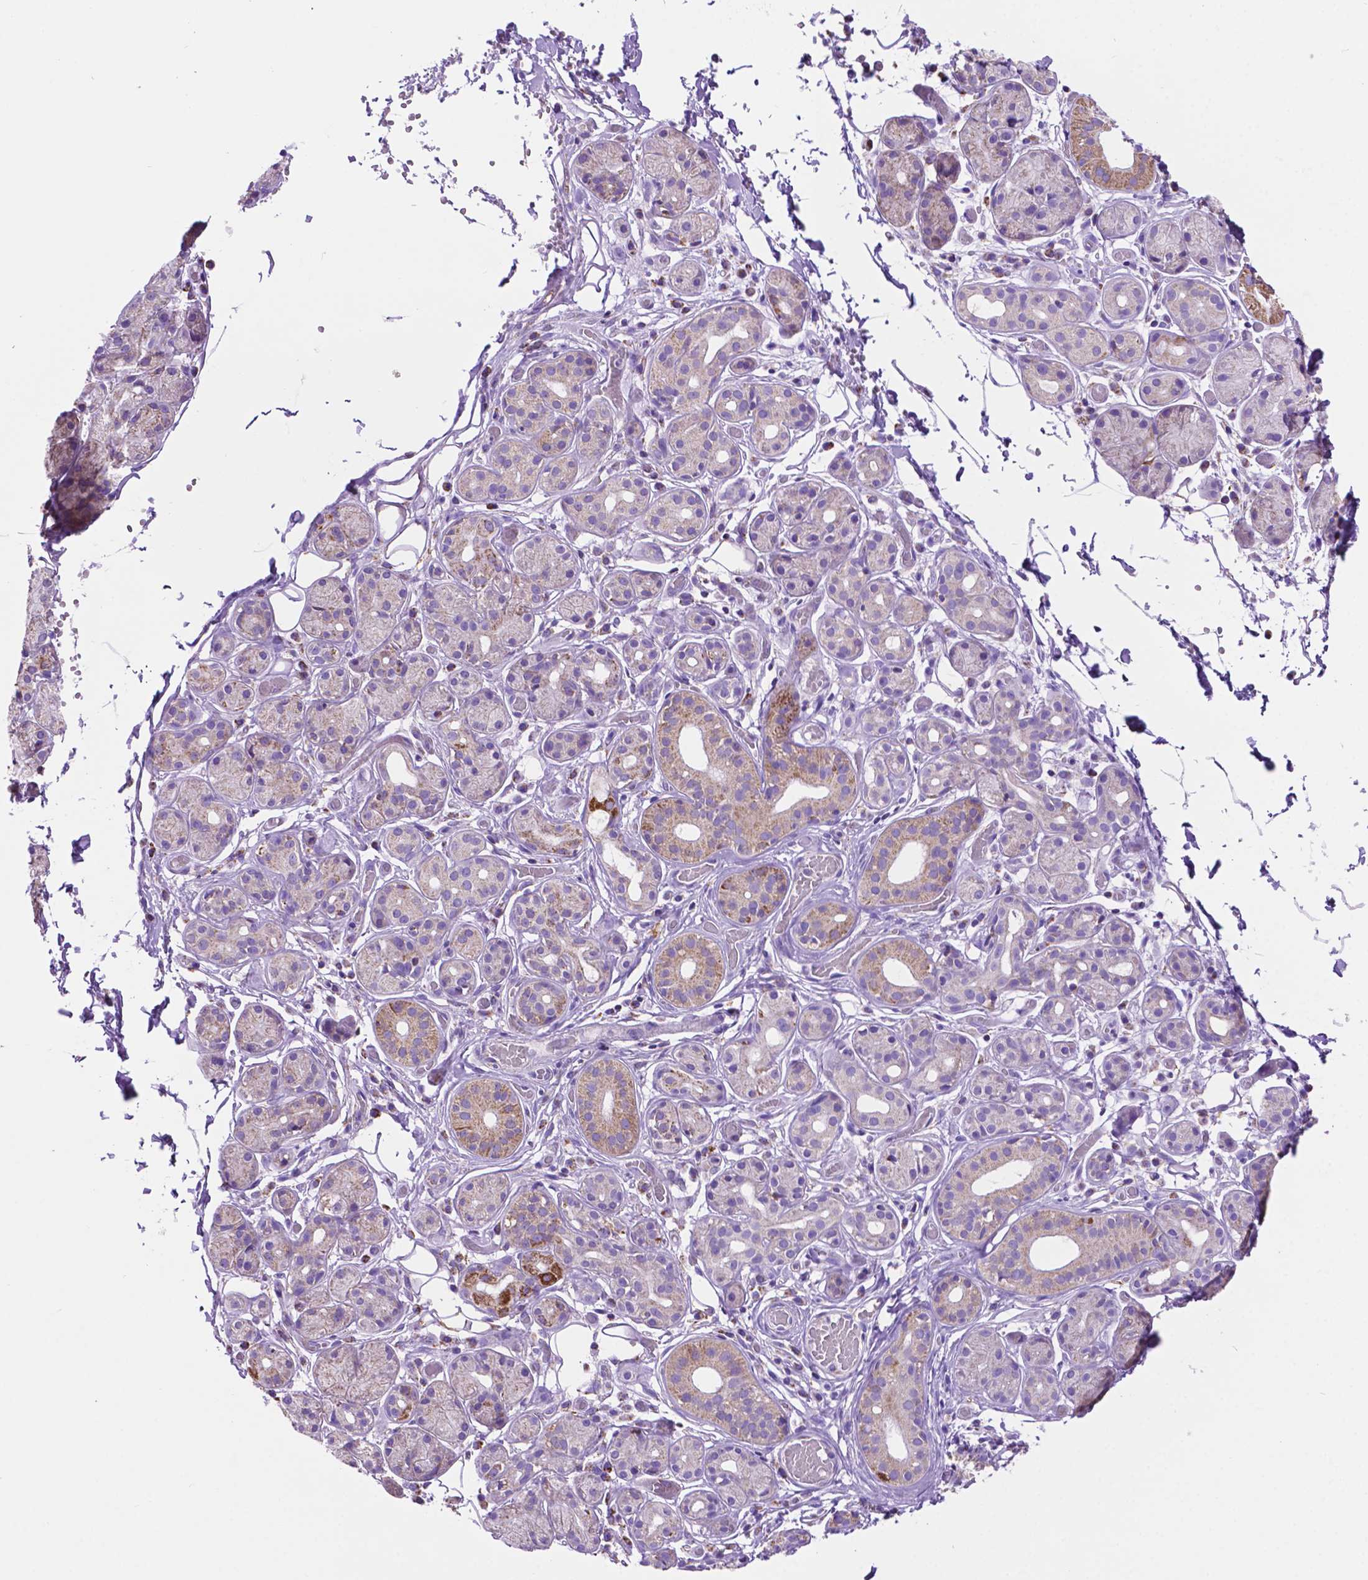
{"staining": {"intensity": "moderate", "quantity": "<25%", "location": "cytoplasmic/membranous"}, "tissue": "salivary gland", "cell_type": "Glandular cells", "image_type": "normal", "snomed": [{"axis": "morphology", "description": "Normal tissue, NOS"}, {"axis": "topography", "description": "Salivary gland"}, {"axis": "topography", "description": "Peripheral nerve tissue"}], "caption": "High-power microscopy captured an immunohistochemistry (IHC) image of benign salivary gland, revealing moderate cytoplasmic/membranous expression in about <25% of glandular cells.", "gene": "GDPD5", "patient": {"sex": "male", "age": 71}}